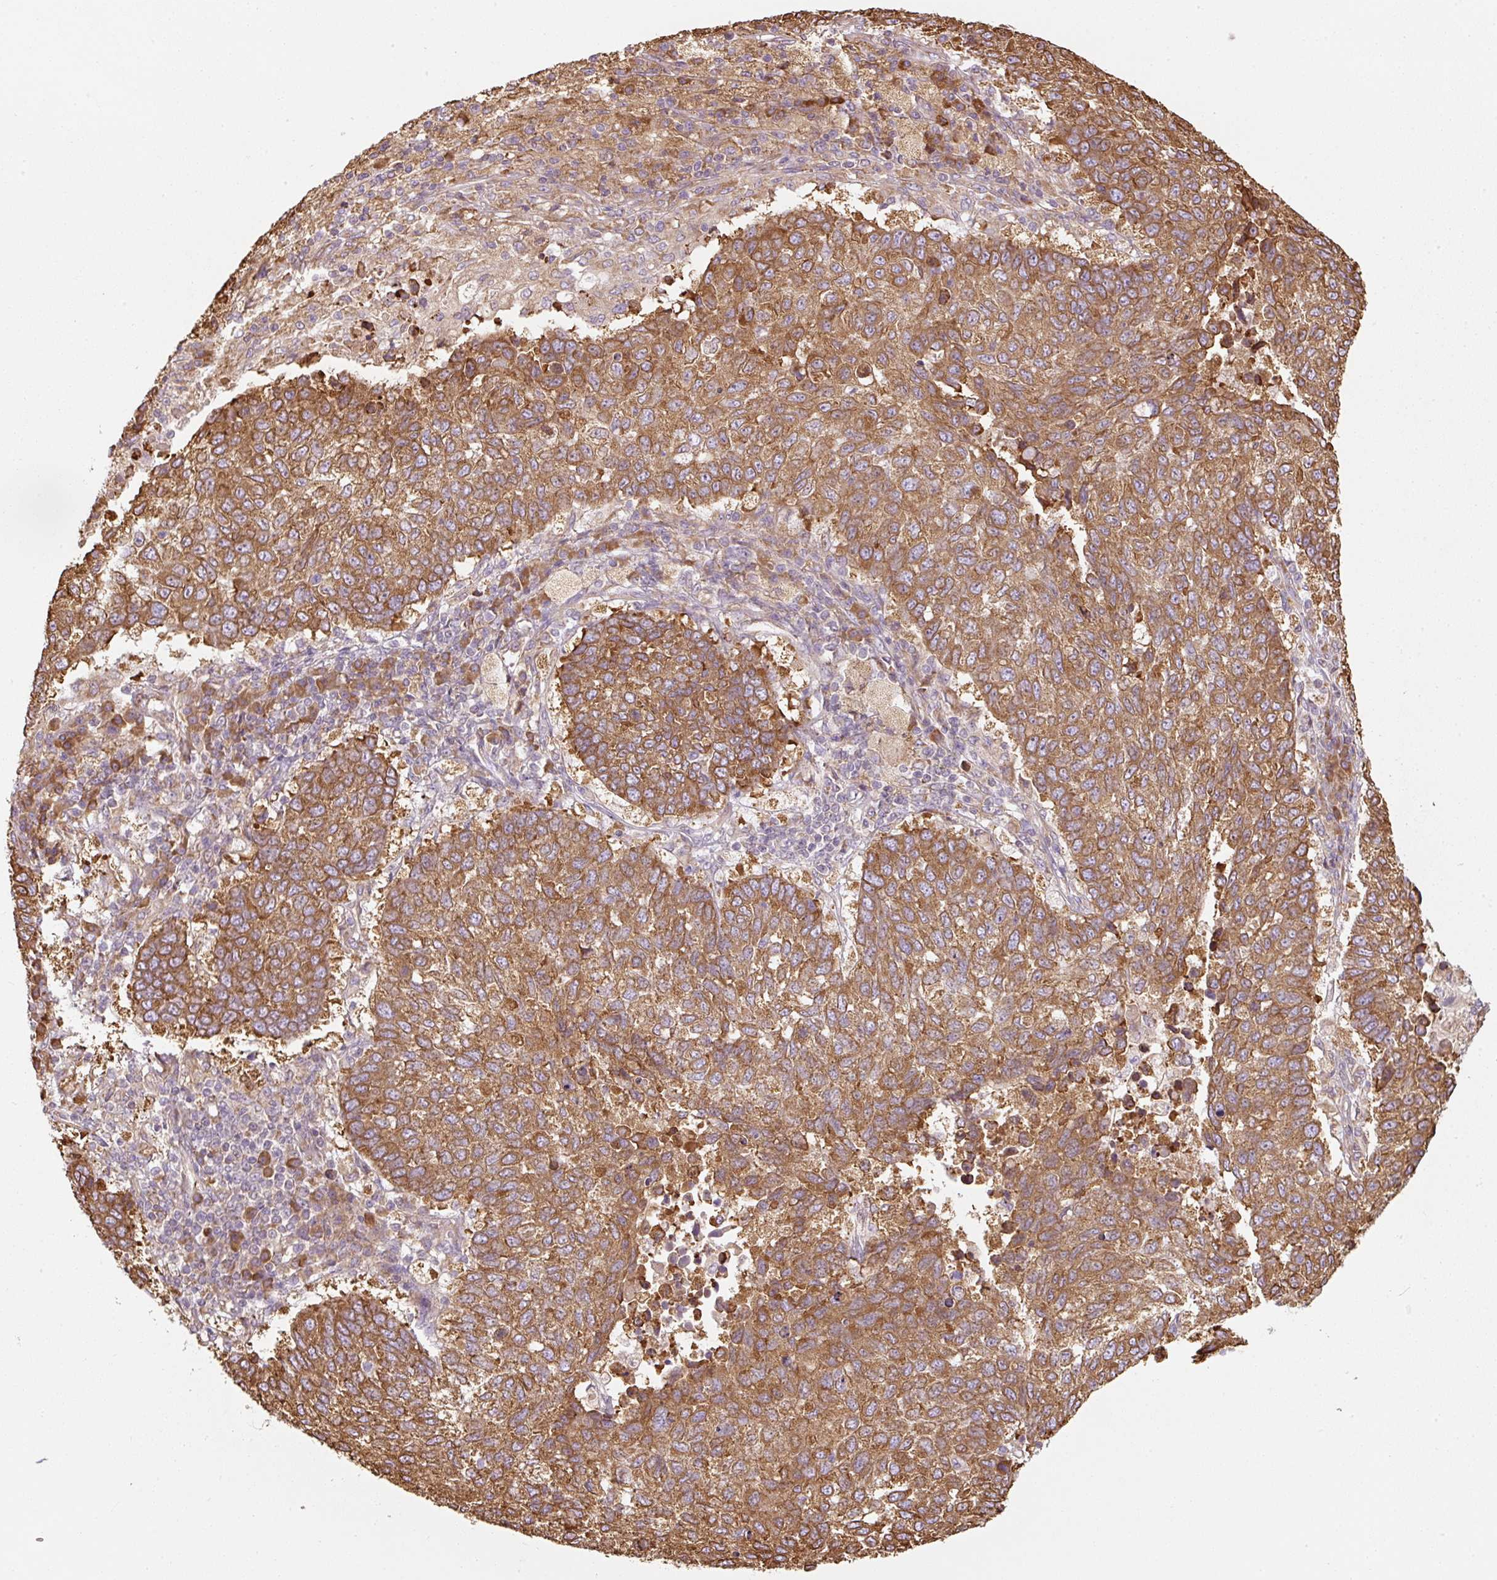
{"staining": {"intensity": "moderate", "quantity": ">75%", "location": "cytoplasmic/membranous"}, "tissue": "lung cancer", "cell_type": "Tumor cells", "image_type": "cancer", "snomed": [{"axis": "morphology", "description": "Squamous cell carcinoma, NOS"}, {"axis": "topography", "description": "Lung"}], "caption": "A brown stain shows moderate cytoplasmic/membranous expression of a protein in human squamous cell carcinoma (lung) tumor cells.", "gene": "PRKCSH", "patient": {"sex": "male", "age": 73}}